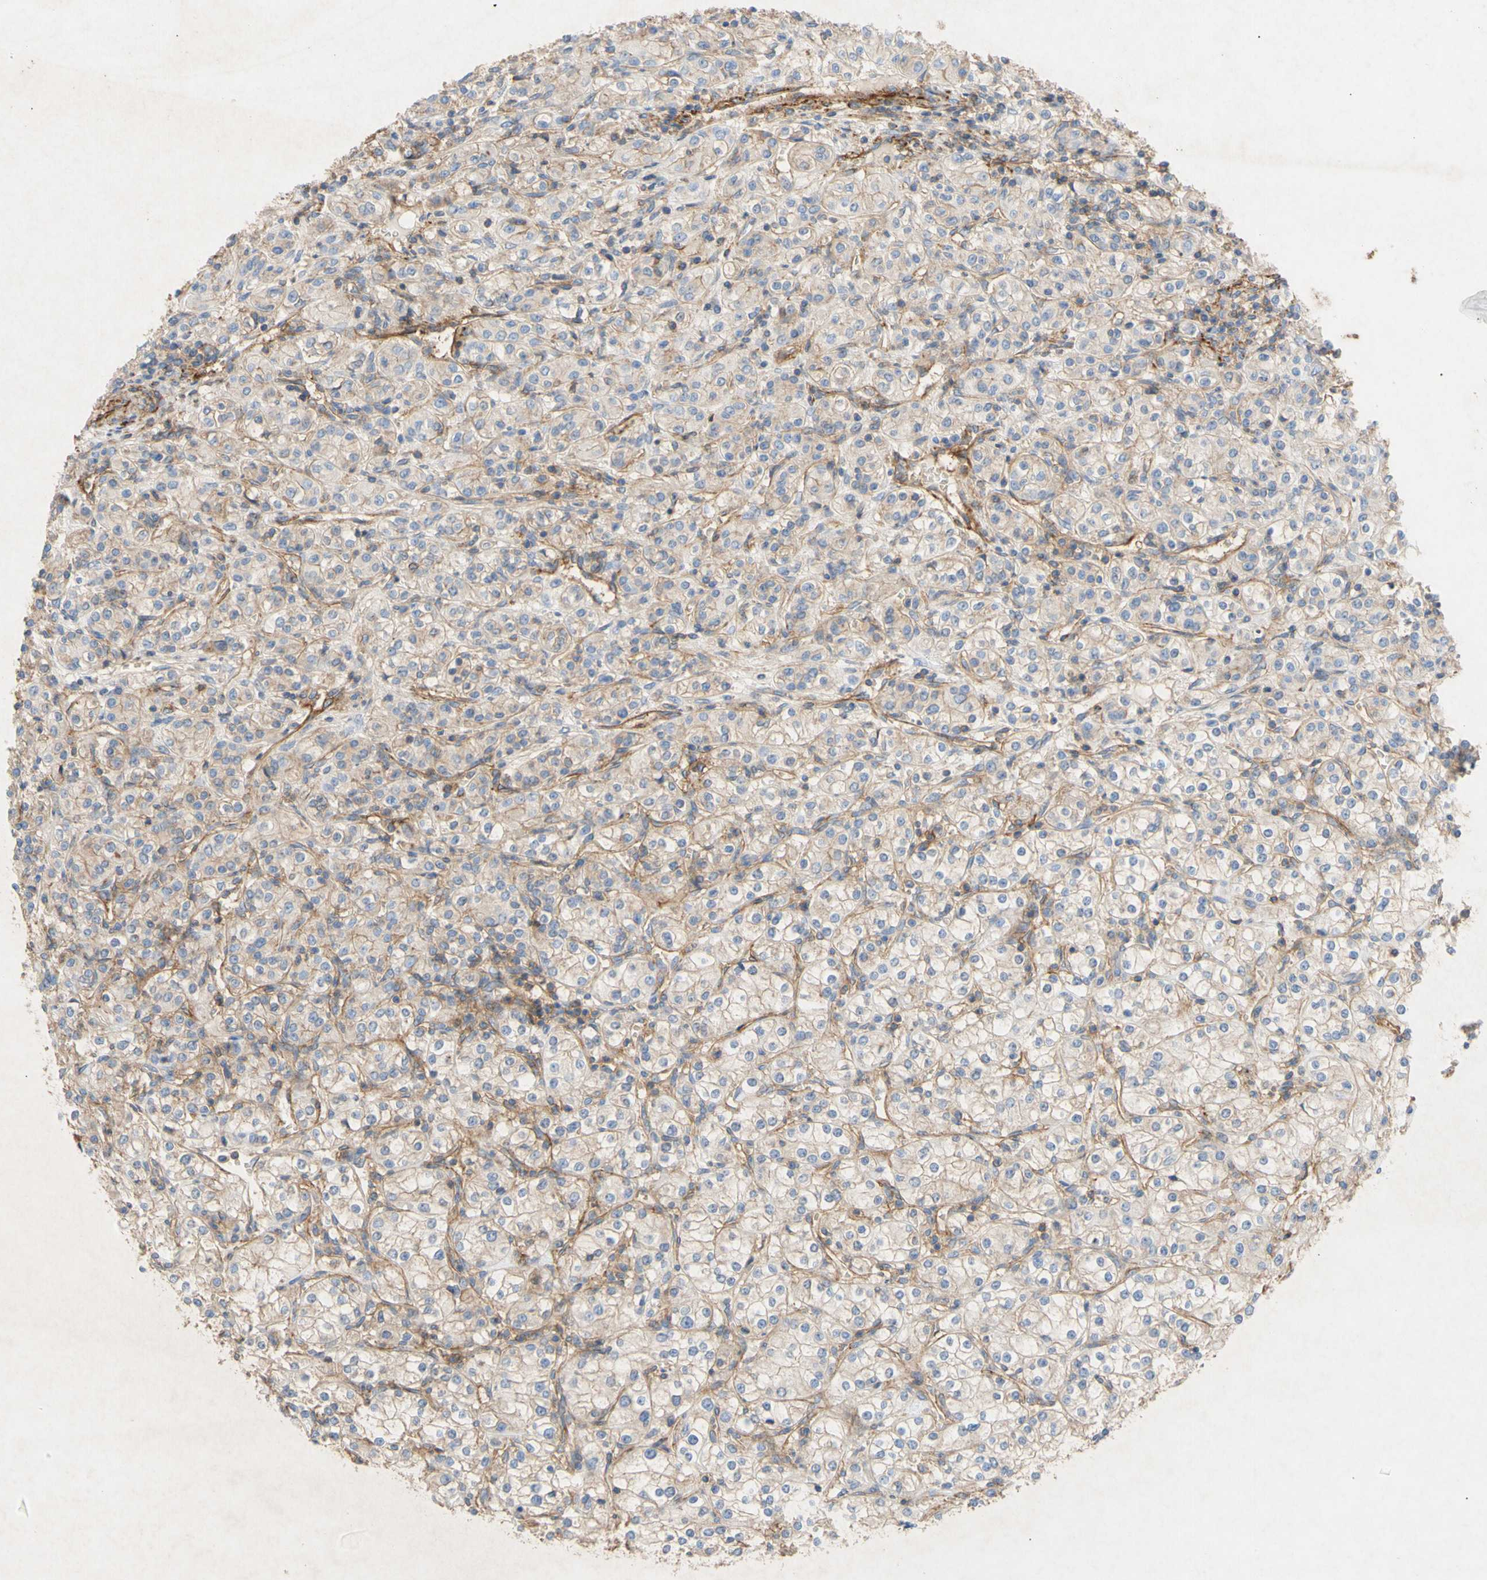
{"staining": {"intensity": "weak", "quantity": ">75%", "location": "cytoplasmic/membranous"}, "tissue": "renal cancer", "cell_type": "Tumor cells", "image_type": "cancer", "snomed": [{"axis": "morphology", "description": "Adenocarcinoma, NOS"}, {"axis": "topography", "description": "Kidney"}], "caption": "Brown immunohistochemical staining in adenocarcinoma (renal) exhibits weak cytoplasmic/membranous staining in about >75% of tumor cells. (DAB (3,3'-diaminobenzidine) = brown stain, brightfield microscopy at high magnification).", "gene": "ATP2A3", "patient": {"sex": "male", "age": 77}}